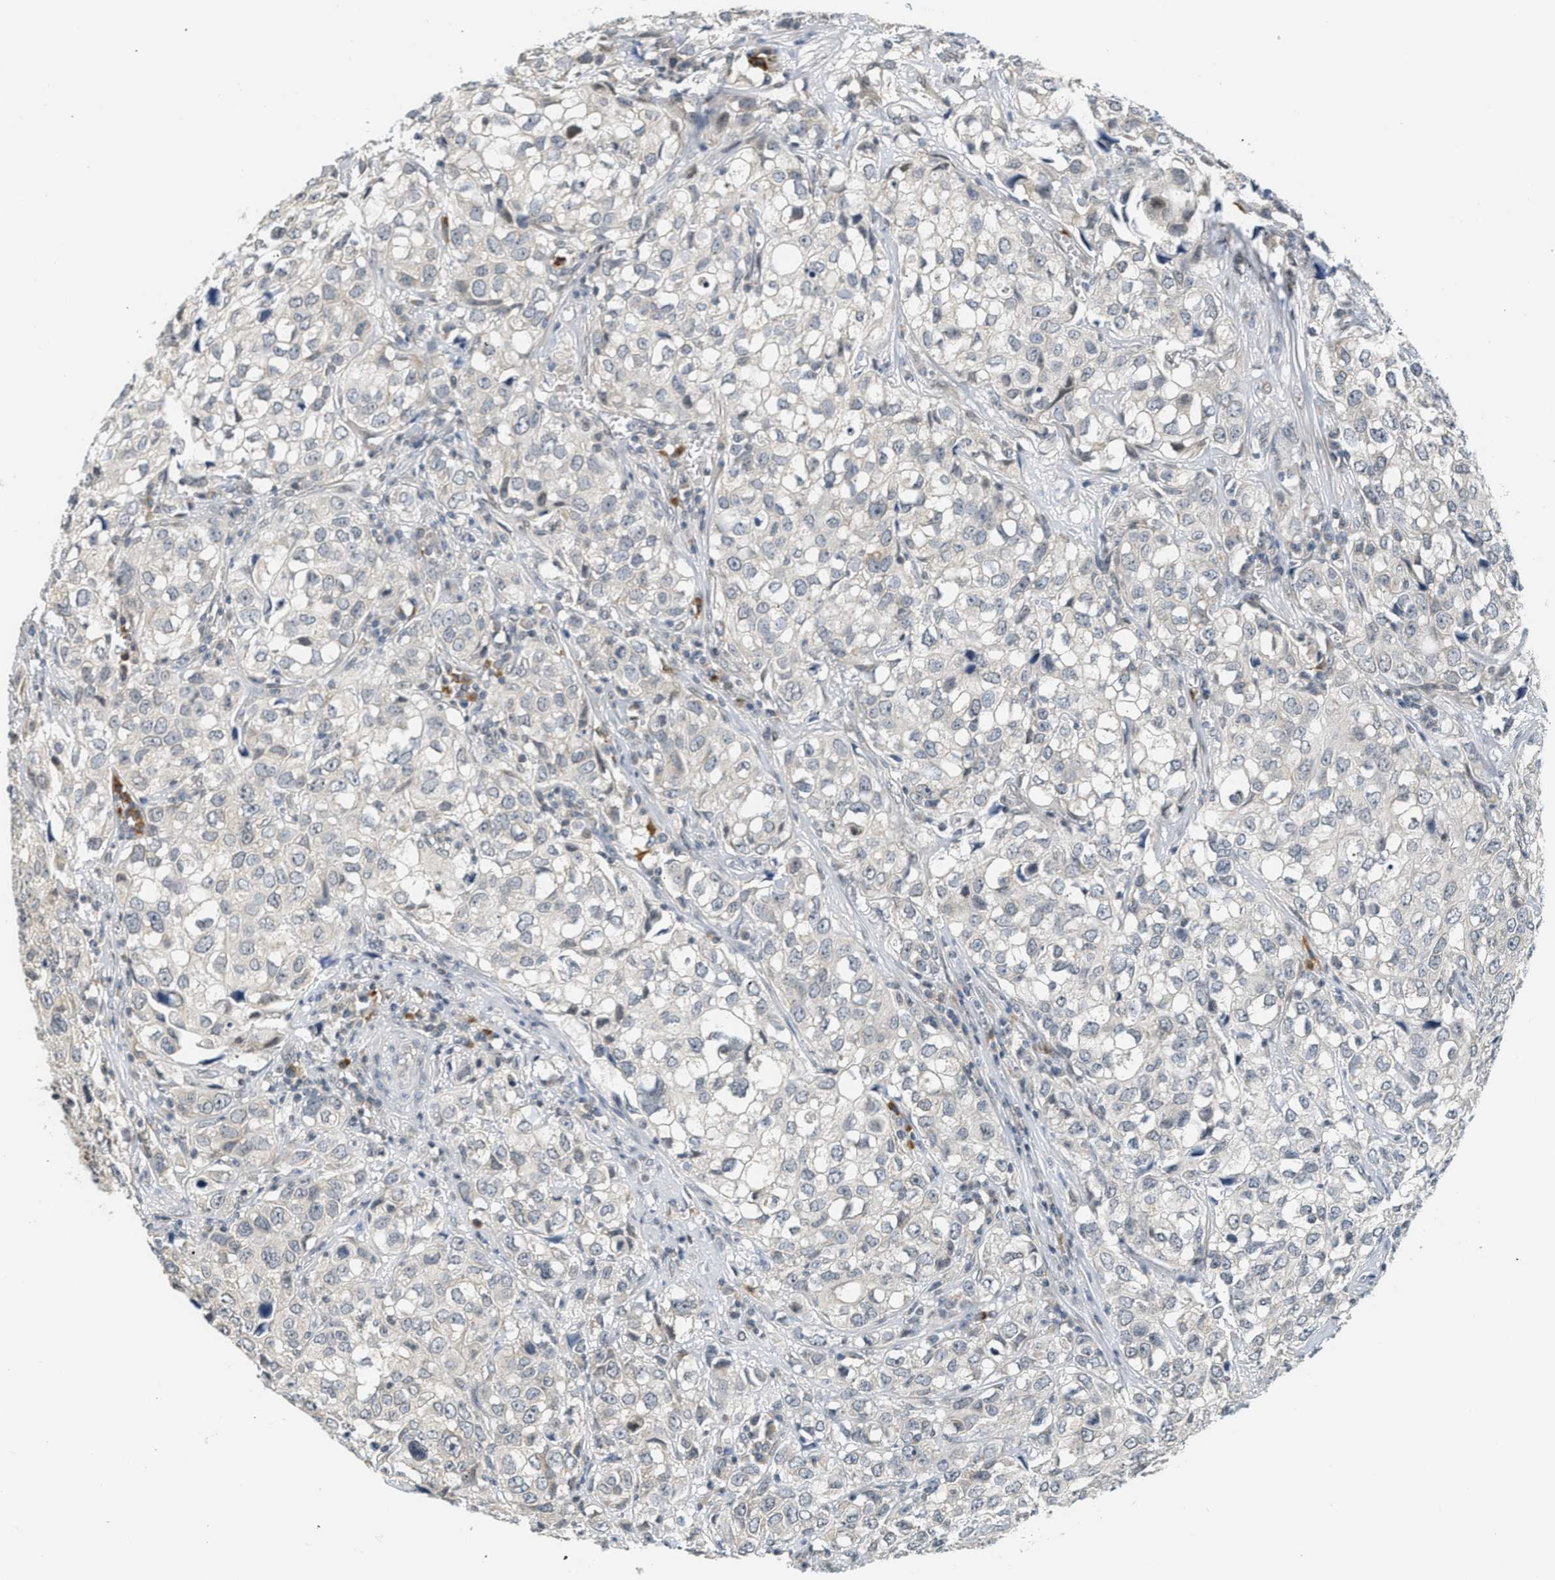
{"staining": {"intensity": "weak", "quantity": "<25%", "location": "cytoplasmic/membranous"}, "tissue": "urothelial cancer", "cell_type": "Tumor cells", "image_type": "cancer", "snomed": [{"axis": "morphology", "description": "Urothelial carcinoma, High grade"}, {"axis": "topography", "description": "Urinary bladder"}], "caption": "A histopathology image of human urothelial cancer is negative for staining in tumor cells.", "gene": "KMT2A", "patient": {"sex": "female", "age": 75}}